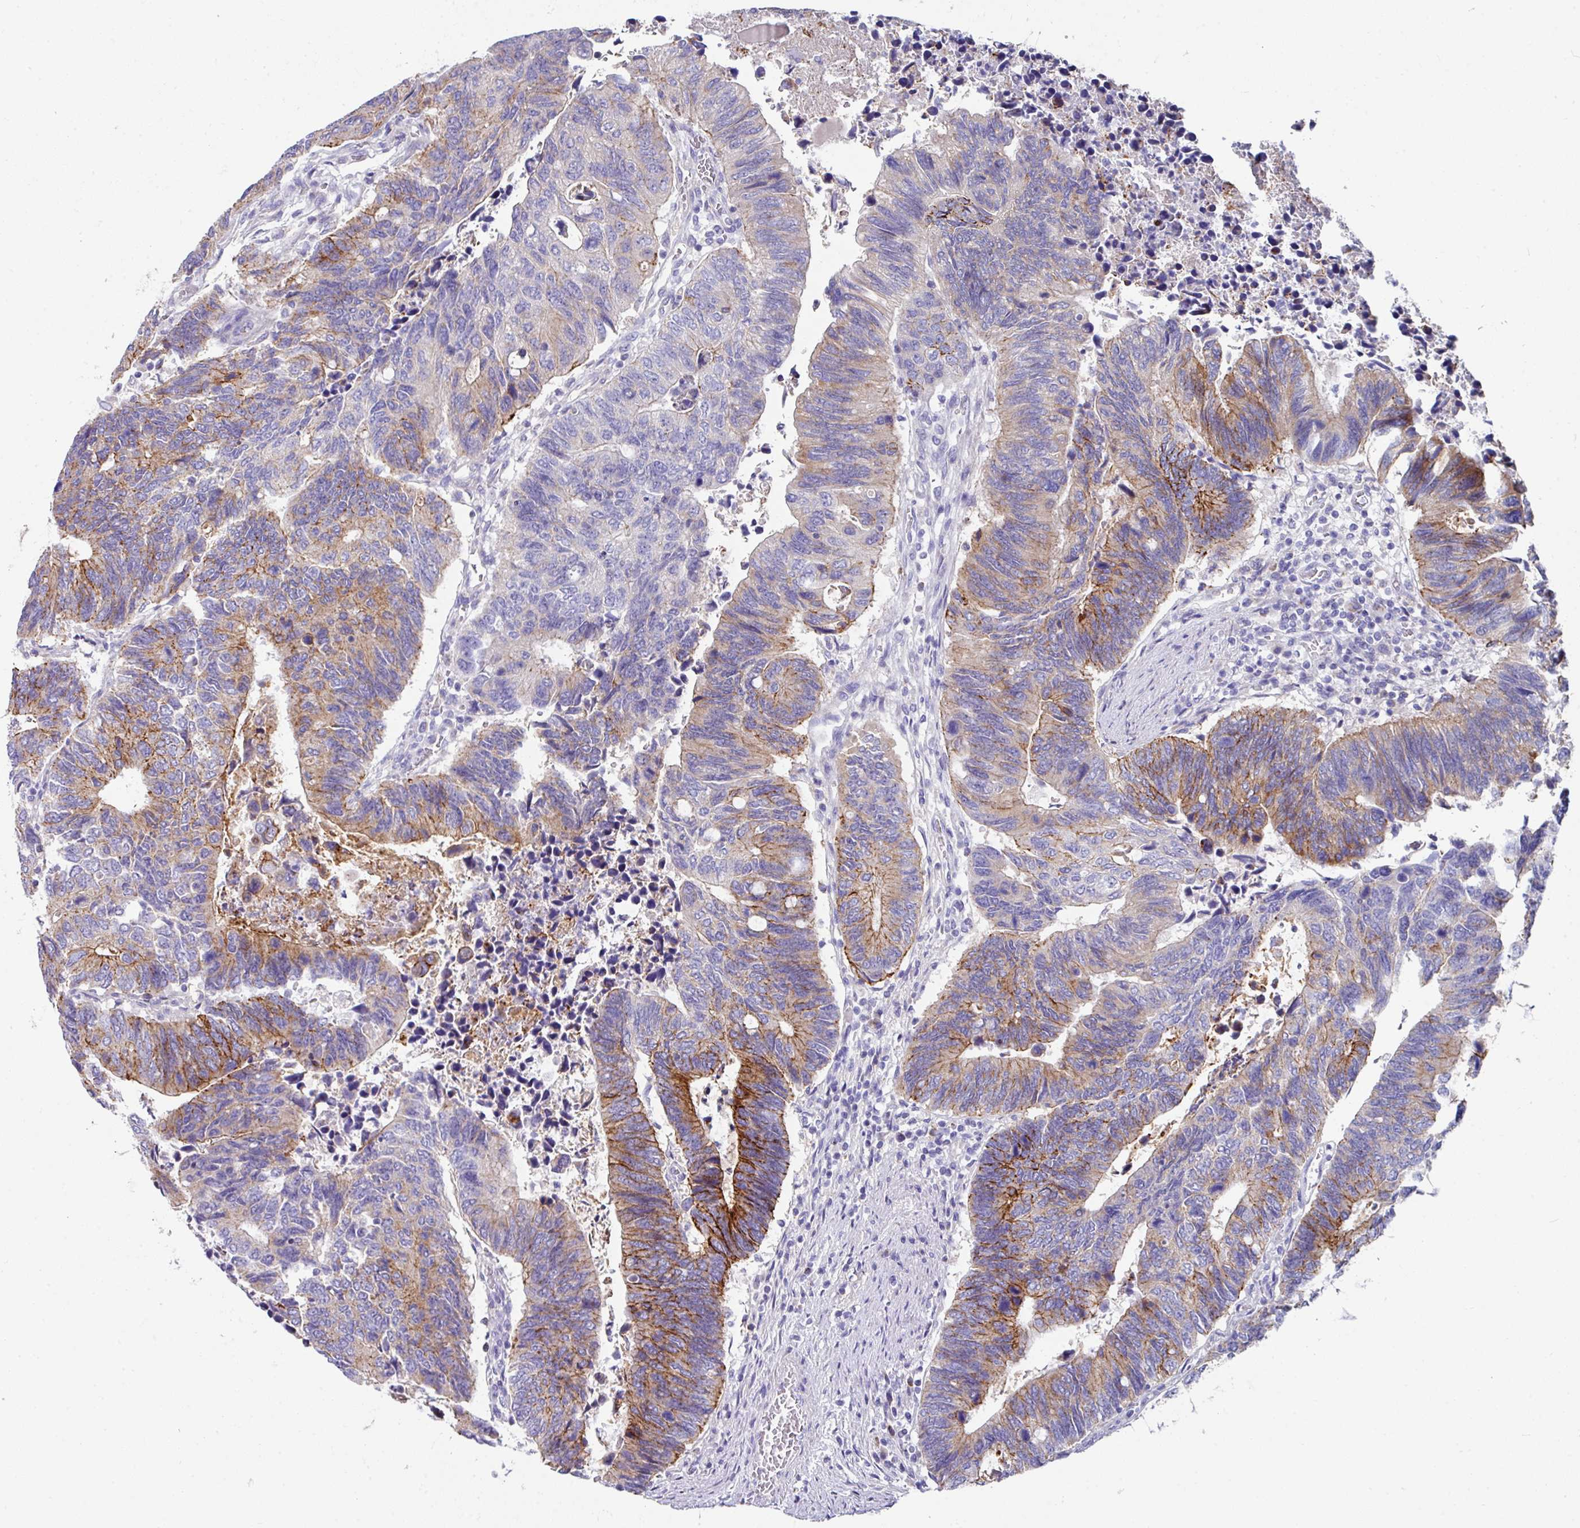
{"staining": {"intensity": "moderate", "quantity": "25%-75%", "location": "cytoplasmic/membranous"}, "tissue": "colorectal cancer", "cell_type": "Tumor cells", "image_type": "cancer", "snomed": [{"axis": "morphology", "description": "Adenocarcinoma, NOS"}, {"axis": "topography", "description": "Colon"}], "caption": "Immunohistochemistry (DAB) staining of human colorectal cancer shows moderate cytoplasmic/membranous protein expression in about 25%-75% of tumor cells.", "gene": "CLDN1", "patient": {"sex": "male", "age": 87}}